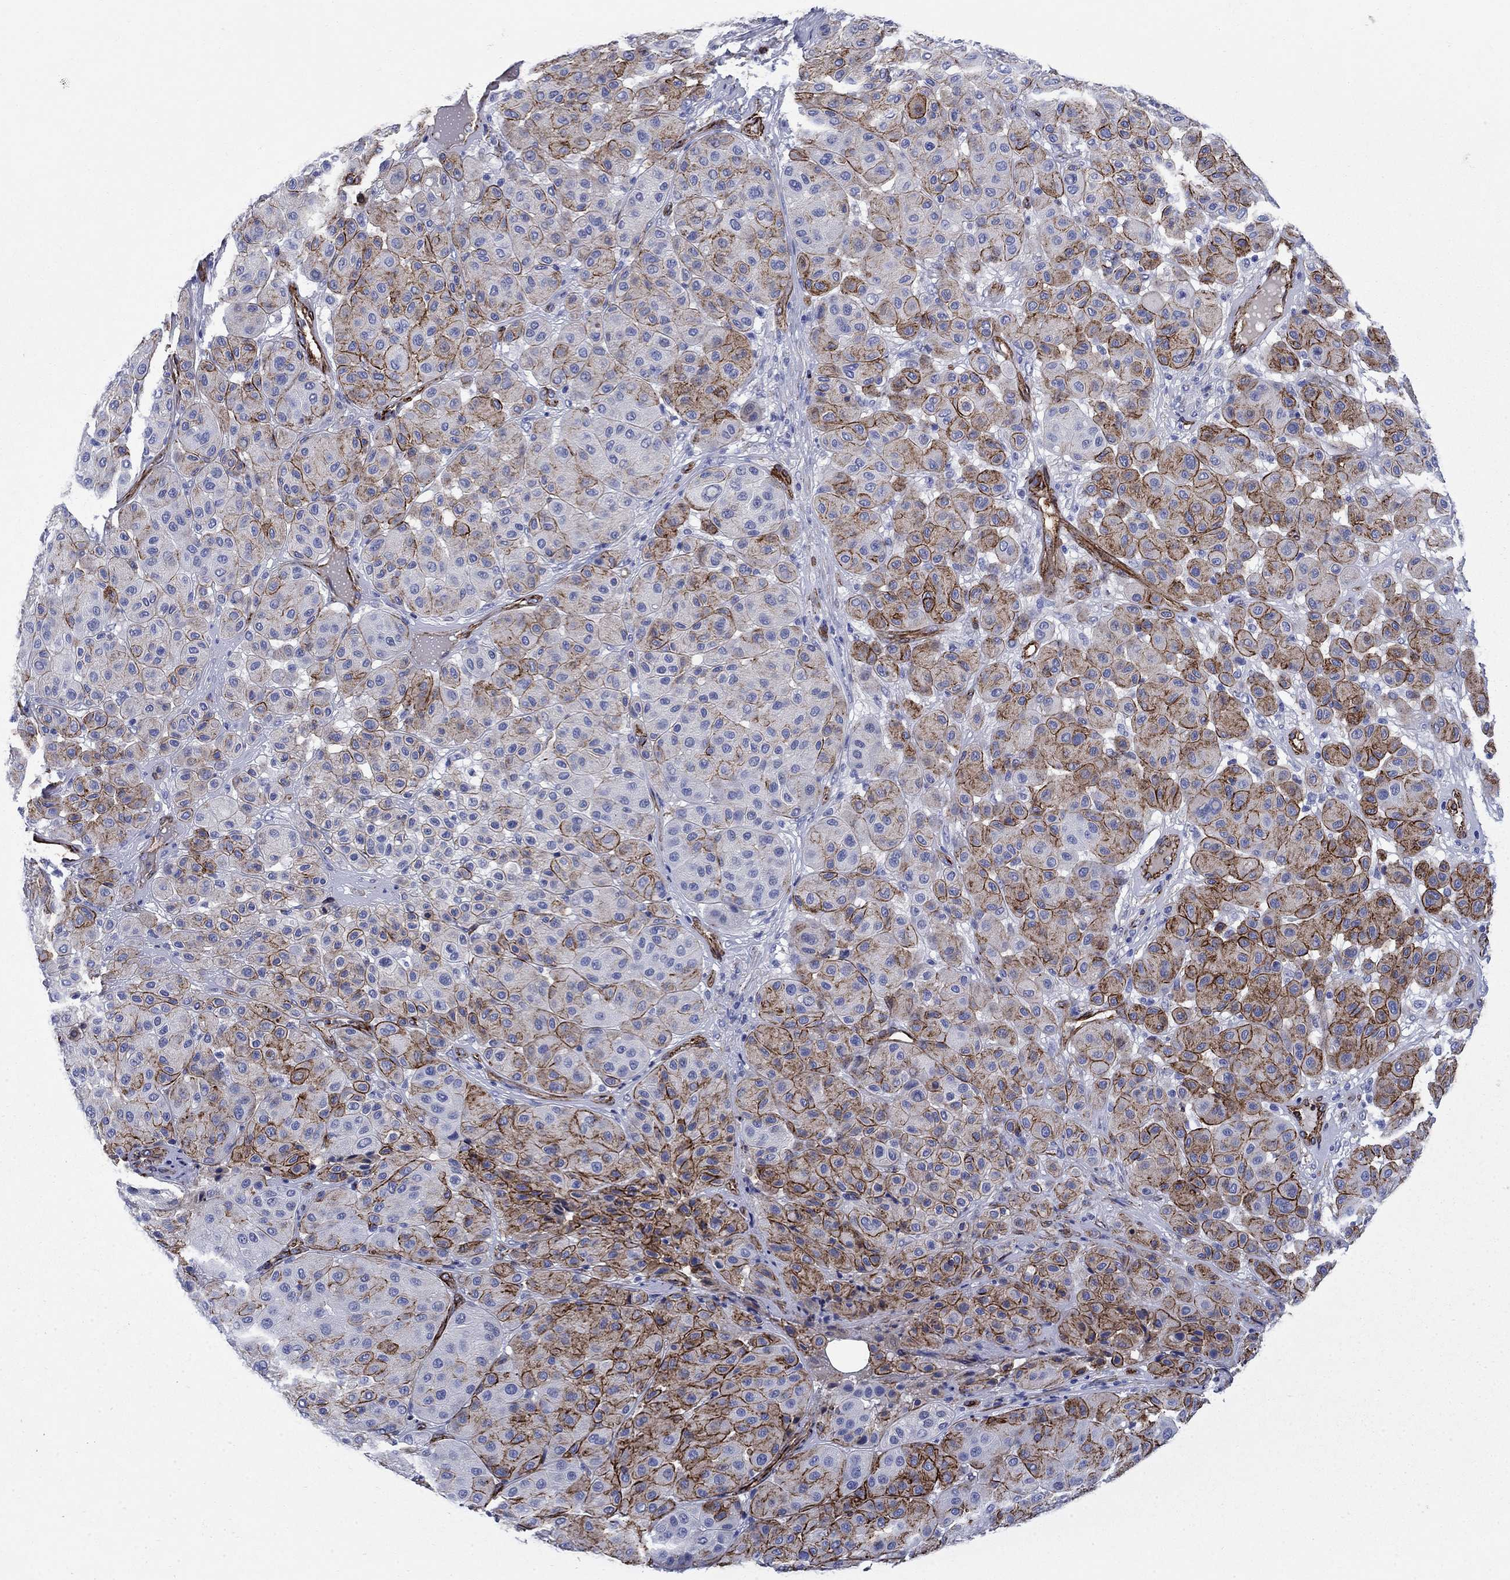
{"staining": {"intensity": "strong", "quantity": ">75%", "location": "cytoplasmic/membranous"}, "tissue": "melanoma", "cell_type": "Tumor cells", "image_type": "cancer", "snomed": [{"axis": "morphology", "description": "Malignant melanoma, Metastatic site"}, {"axis": "topography", "description": "Smooth muscle"}], "caption": "Immunohistochemistry (IHC) of malignant melanoma (metastatic site) exhibits high levels of strong cytoplasmic/membranous positivity in about >75% of tumor cells.", "gene": "VTN", "patient": {"sex": "male", "age": 41}}